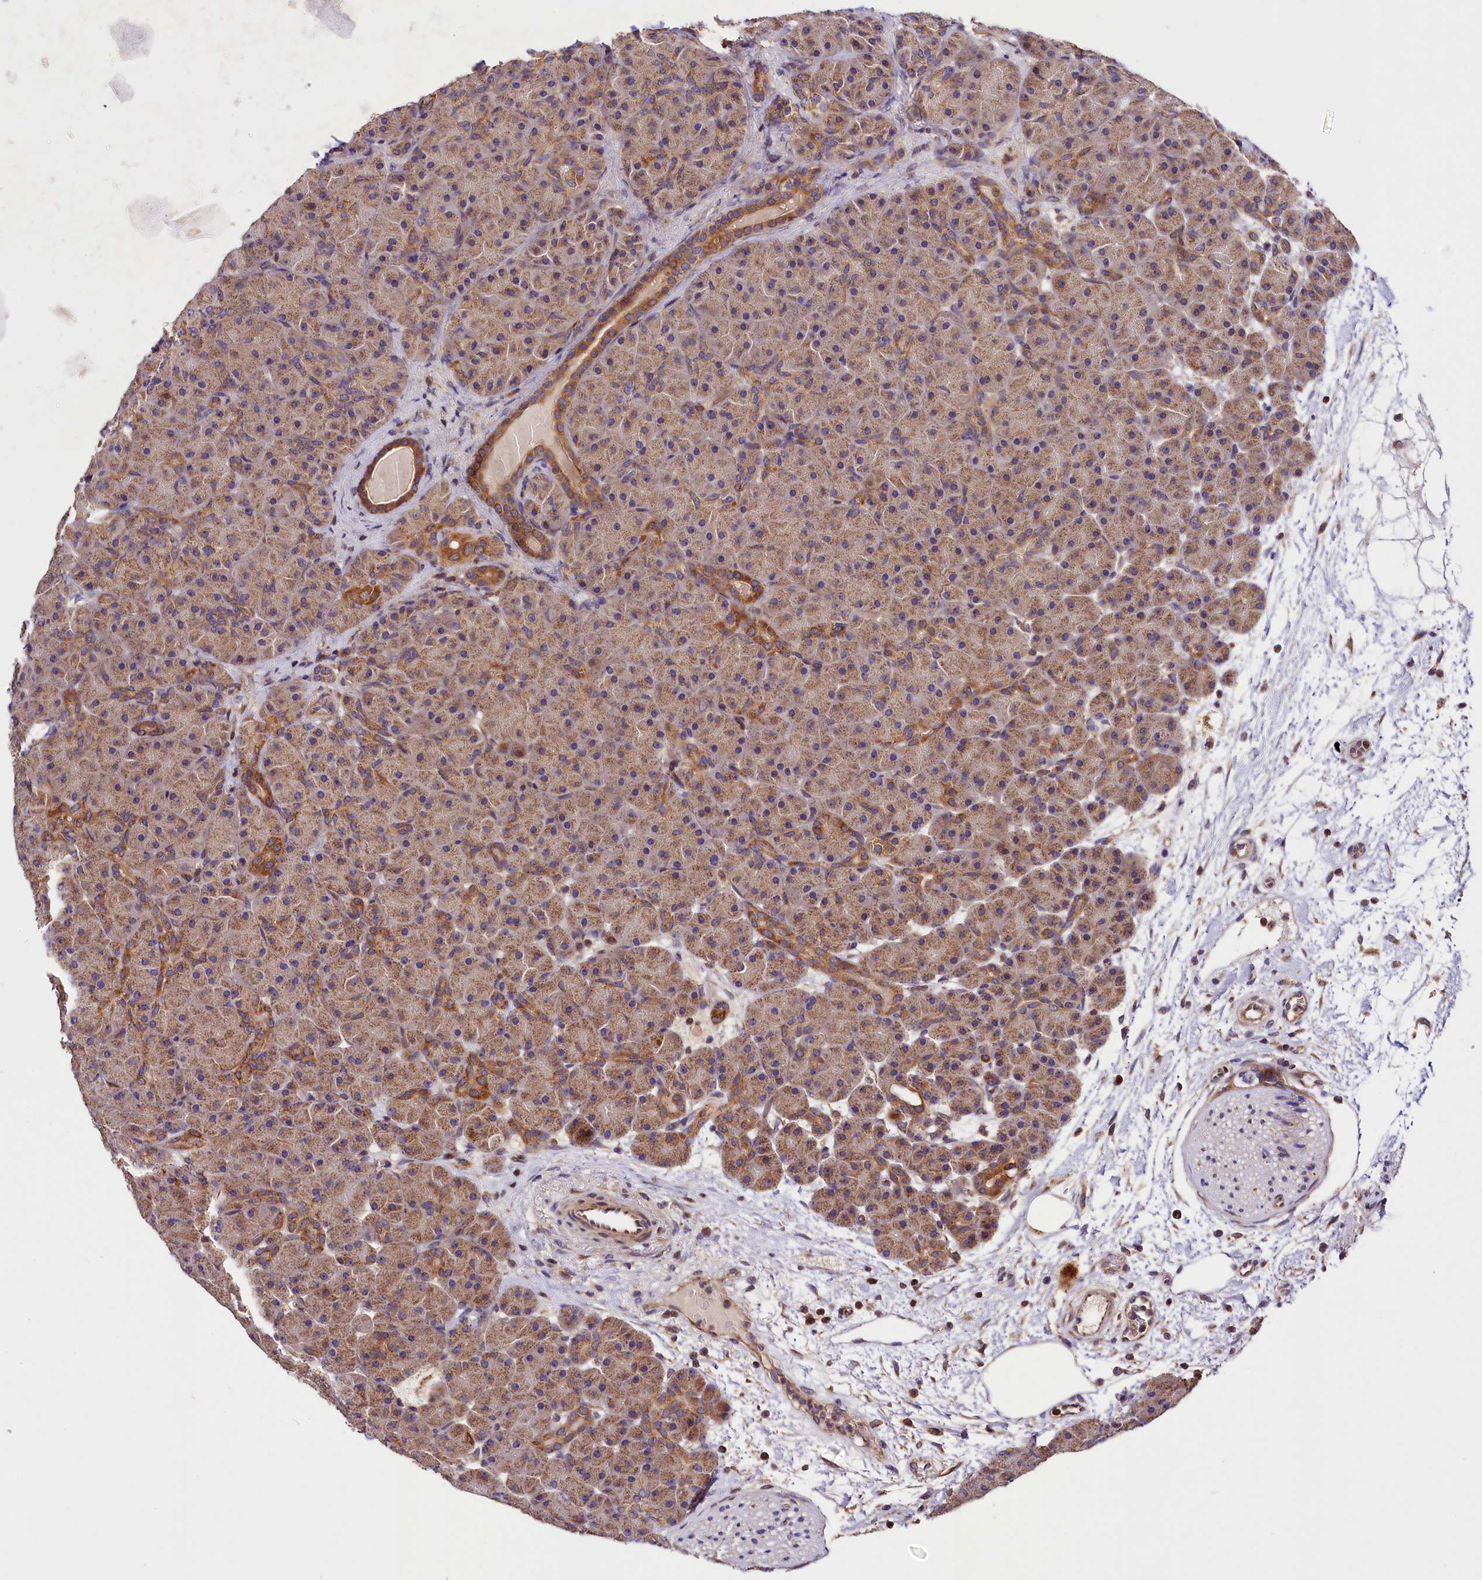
{"staining": {"intensity": "moderate", "quantity": ">75%", "location": "cytoplasmic/membranous"}, "tissue": "pancreas", "cell_type": "Exocrine glandular cells", "image_type": "normal", "snomed": [{"axis": "morphology", "description": "Normal tissue, NOS"}, {"axis": "topography", "description": "Pancreas"}], "caption": "An IHC micrograph of benign tissue is shown. Protein staining in brown shows moderate cytoplasmic/membranous positivity in pancreas within exocrine glandular cells.", "gene": "KPTN", "patient": {"sex": "male", "age": 66}}